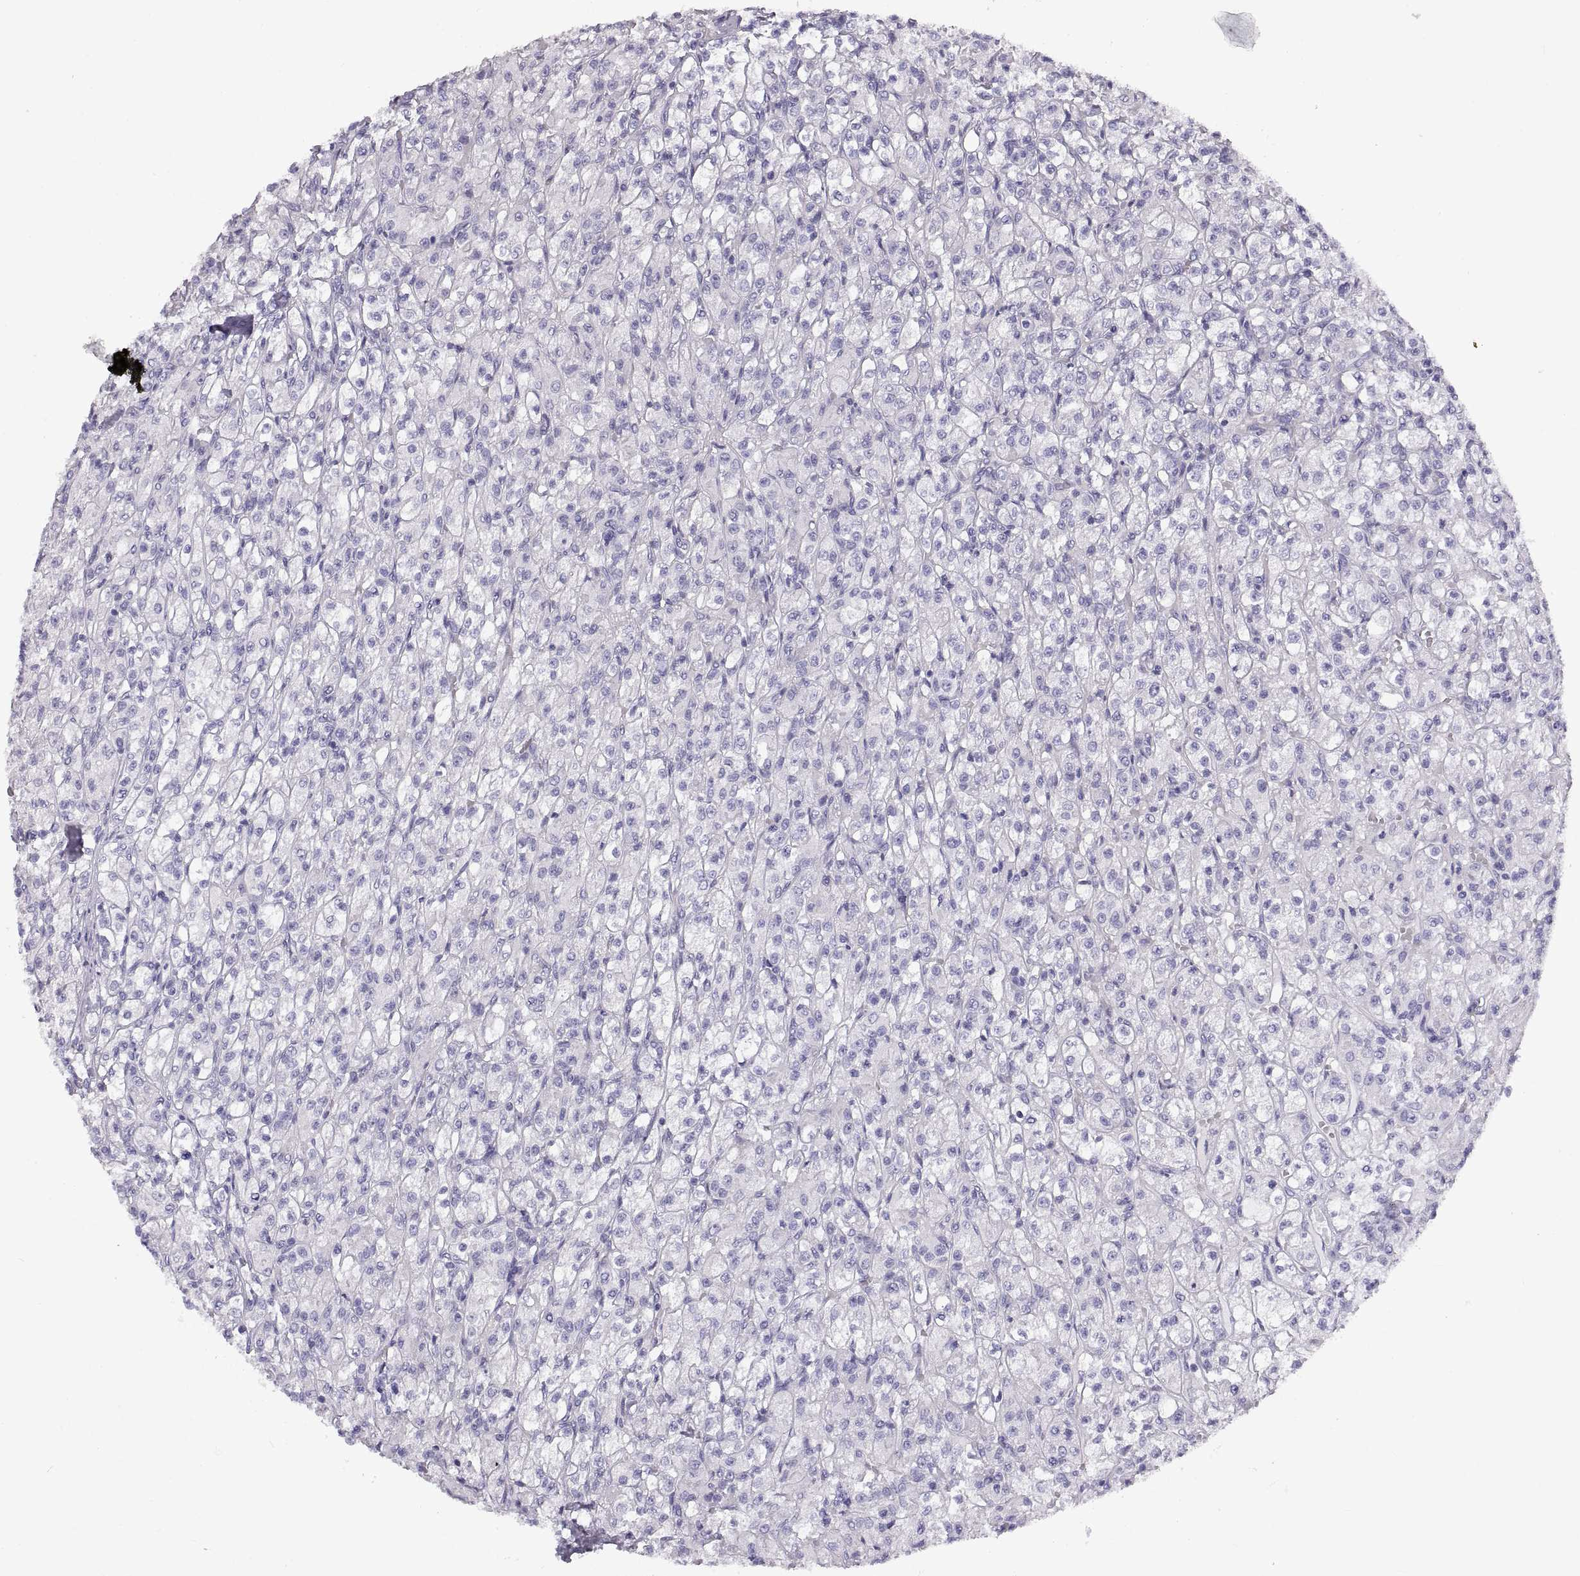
{"staining": {"intensity": "negative", "quantity": "none", "location": "none"}, "tissue": "renal cancer", "cell_type": "Tumor cells", "image_type": "cancer", "snomed": [{"axis": "morphology", "description": "Adenocarcinoma, NOS"}, {"axis": "topography", "description": "Kidney"}], "caption": "DAB (3,3'-diaminobenzidine) immunohistochemical staining of renal adenocarcinoma demonstrates no significant expression in tumor cells.", "gene": "CRYBB3", "patient": {"sex": "female", "age": 70}}